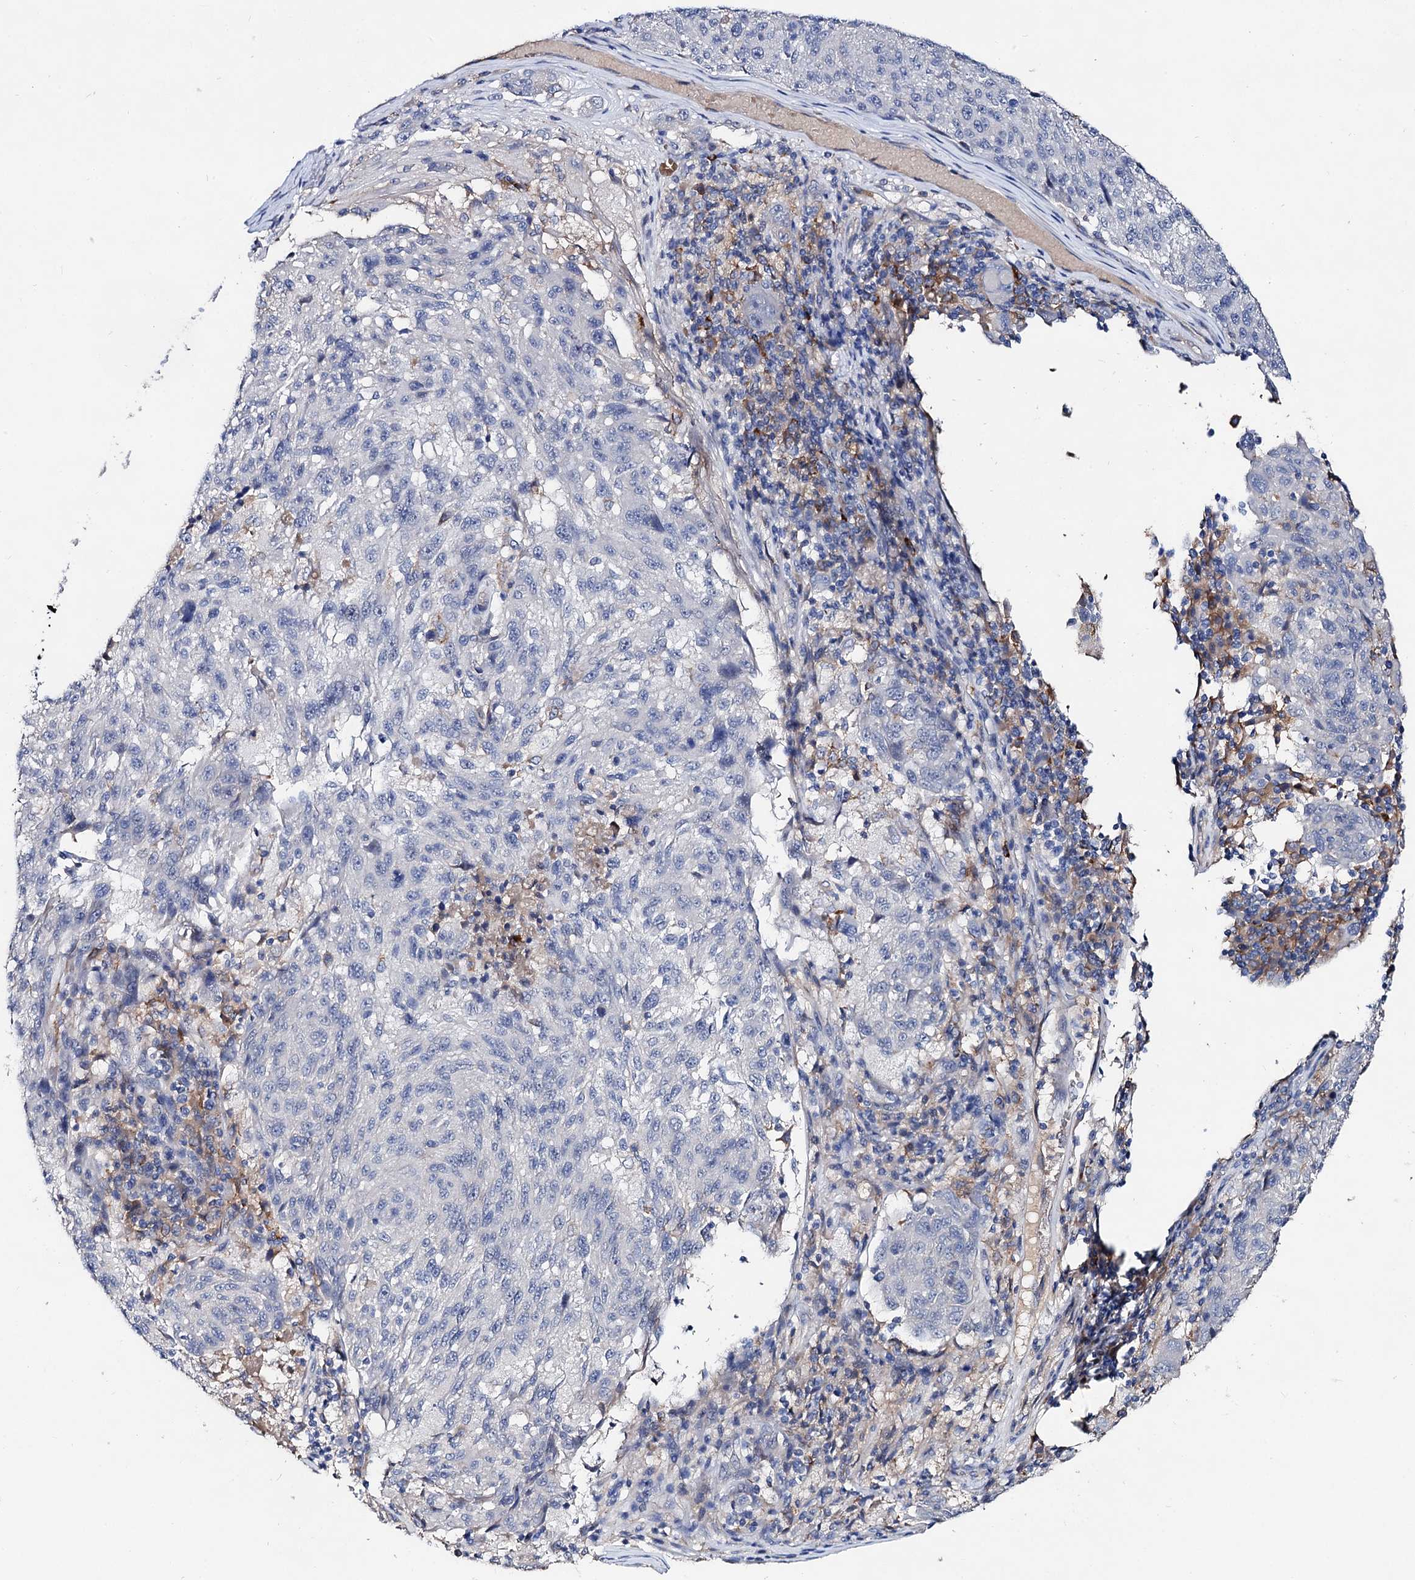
{"staining": {"intensity": "negative", "quantity": "none", "location": "none"}, "tissue": "melanoma", "cell_type": "Tumor cells", "image_type": "cancer", "snomed": [{"axis": "morphology", "description": "Malignant melanoma, NOS"}, {"axis": "topography", "description": "Skin"}], "caption": "A high-resolution histopathology image shows immunohistochemistry staining of malignant melanoma, which shows no significant staining in tumor cells.", "gene": "HVCN1", "patient": {"sex": "male", "age": 53}}